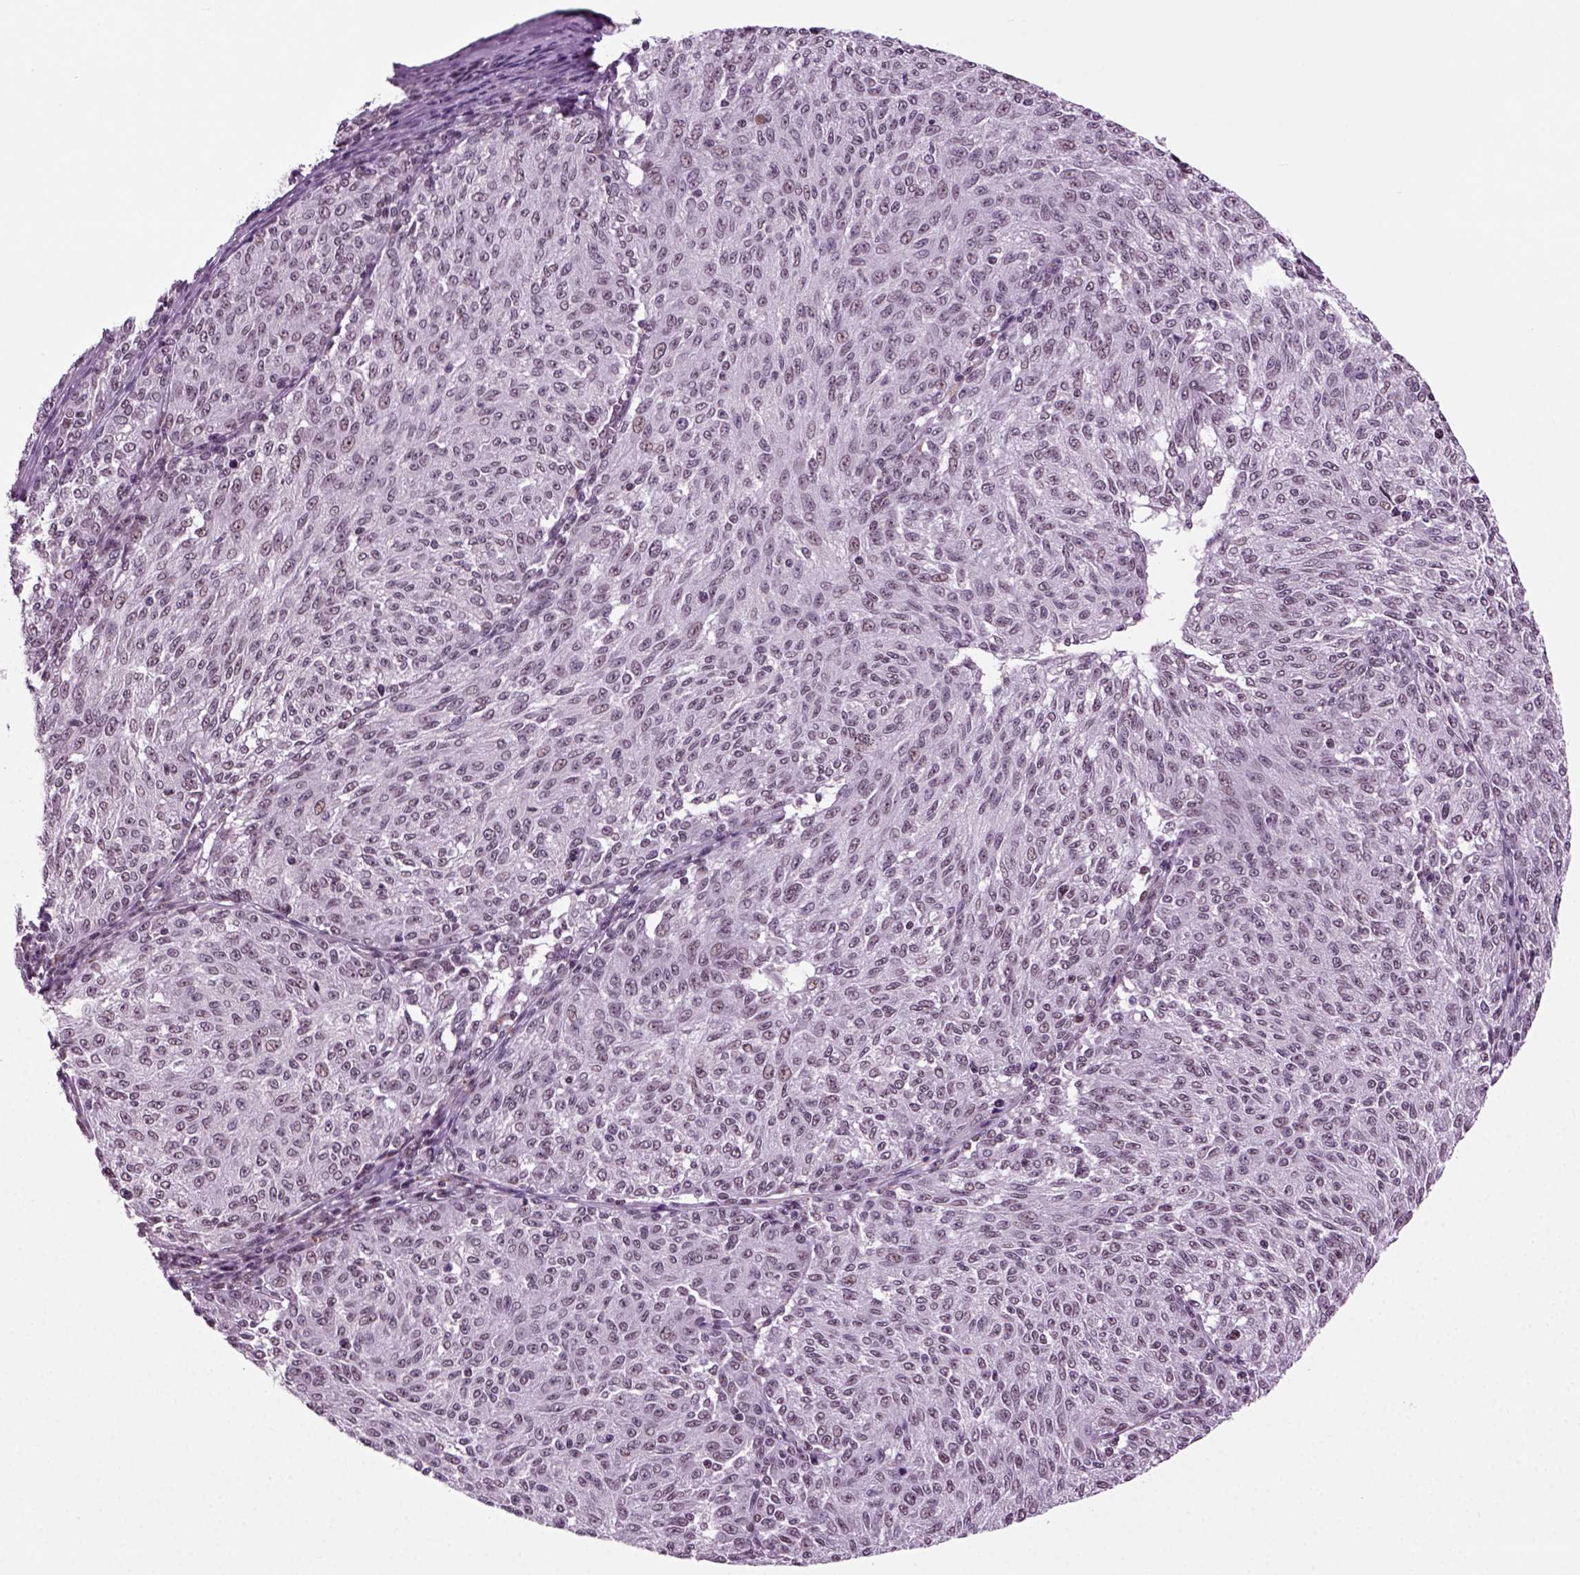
{"staining": {"intensity": "negative", "quantity": "none", "location": "none"}, "tissue": "melanoma", "cell_type": "Tumor cells", "image_type": "cancer", "snomed": [{"axis": "morphology", "description": "Malignant melanoma, NOS"}, {"axis": "topography", "description": "Skin"}], "caption": "Immunohistochemistry (IHC) image of human melanoma stained for a protein (brown), which demonstrates no positivity in tumor cells. (Stains: DAB (3,3'-diaminobenzidine) immunohistochemistry with hematoxylin counter stain, Microscopy: brightfield microscopy at high magnification).", "gene": "RCOR3", "patient": {"sex": "female", "age": 72}}